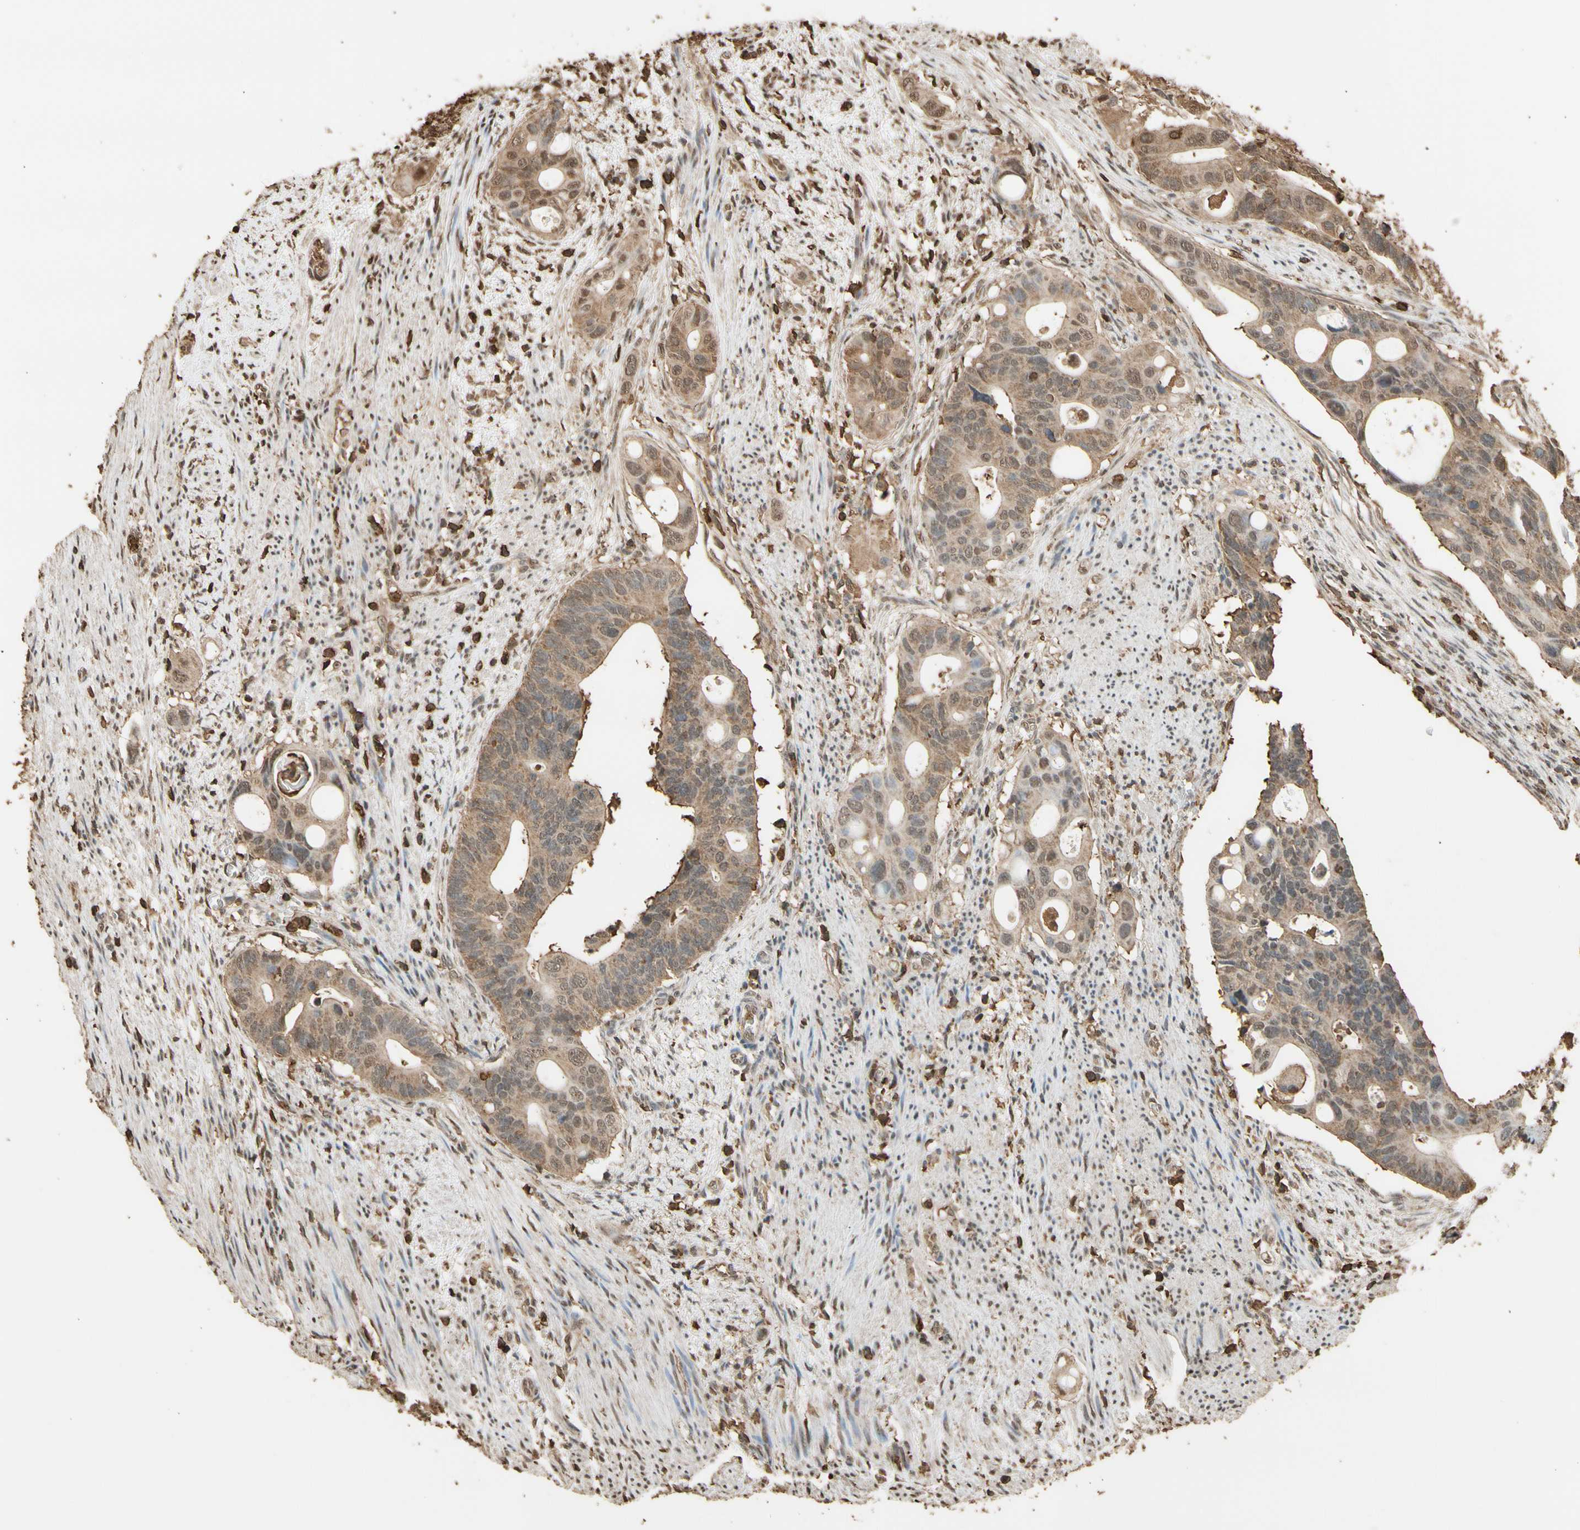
{"staining": {"intensity": "moderate", "quantity": ">75%", "location": "cytoplasmic/membranous,nuclear"}, "tissue": "colorectal cancer", "cell_type": "Tumor cells", "image_type": "cancer", "snomed": [{"axis": "morphology", "description": "Adenocarcinoma, NOS"}, {"axis": "topography", "description": "Colon"}], "caption": "DAB immunohistochemical staining of colorectal cancer (adenocarcinoma) shows moderate cytoplasmic/membranous and nuclear protein staining in about >75% of tumor cells. (IHC, brightfield microscopy, high magnification).", "gene": "TNFSF13B", "patient": {"sex": "female", "age": 57}}